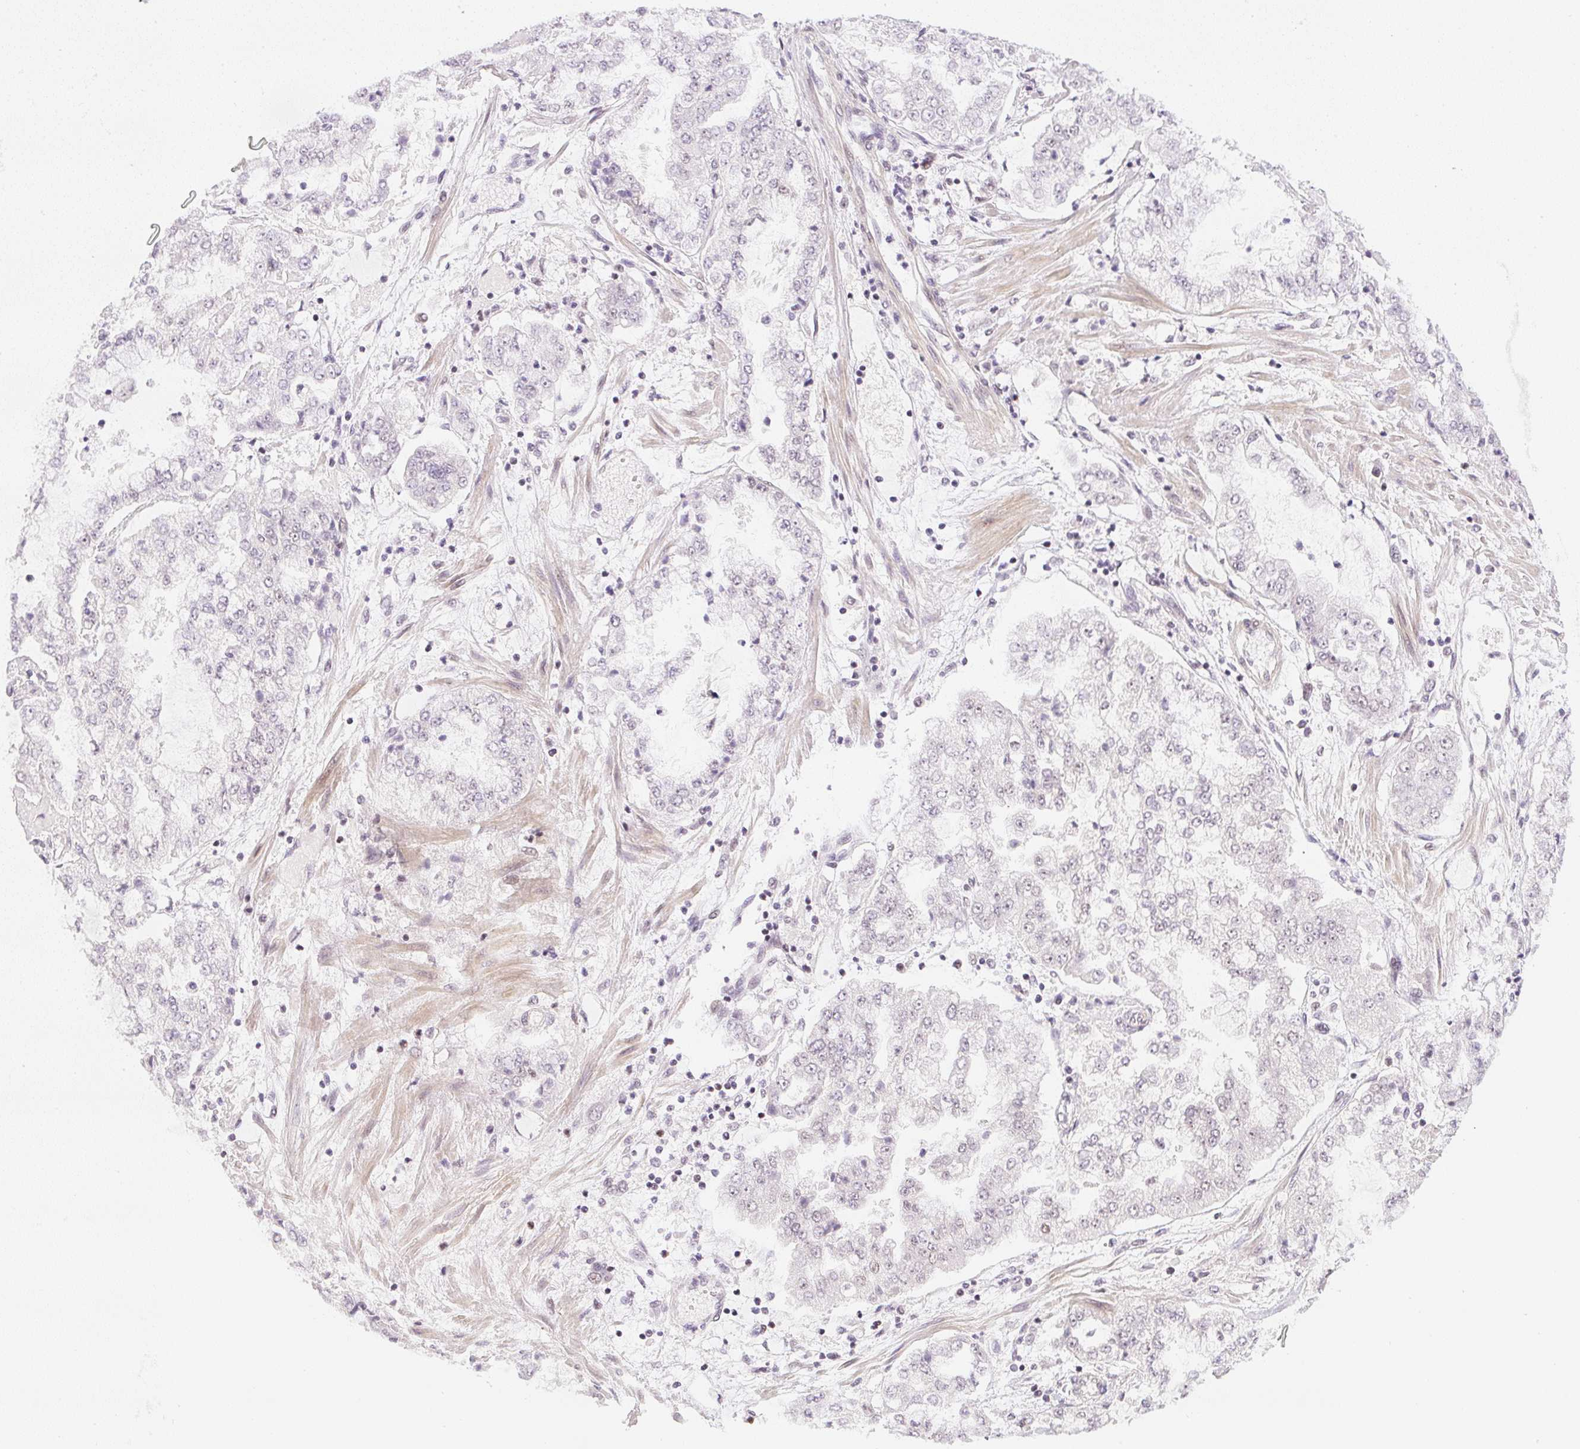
{"staining": {"intensity": "weak", "quantity": "<25%", "location": "nuclear"}, "tissue": "stomach cancer", "cell_type": "Tumor cells", "image_type": "cancer", "snomed": [{"axis": "morphology", "description": "Adenocarcinoma, NOS"}, {"axis": "topography", "description": "Stomach"}], "caption": "There is no significant staining in tumor cells of stomach cancer (adenocarcinoma).", "gene": "DPPA4", "patient": {"sex": "male", "age": 76}}